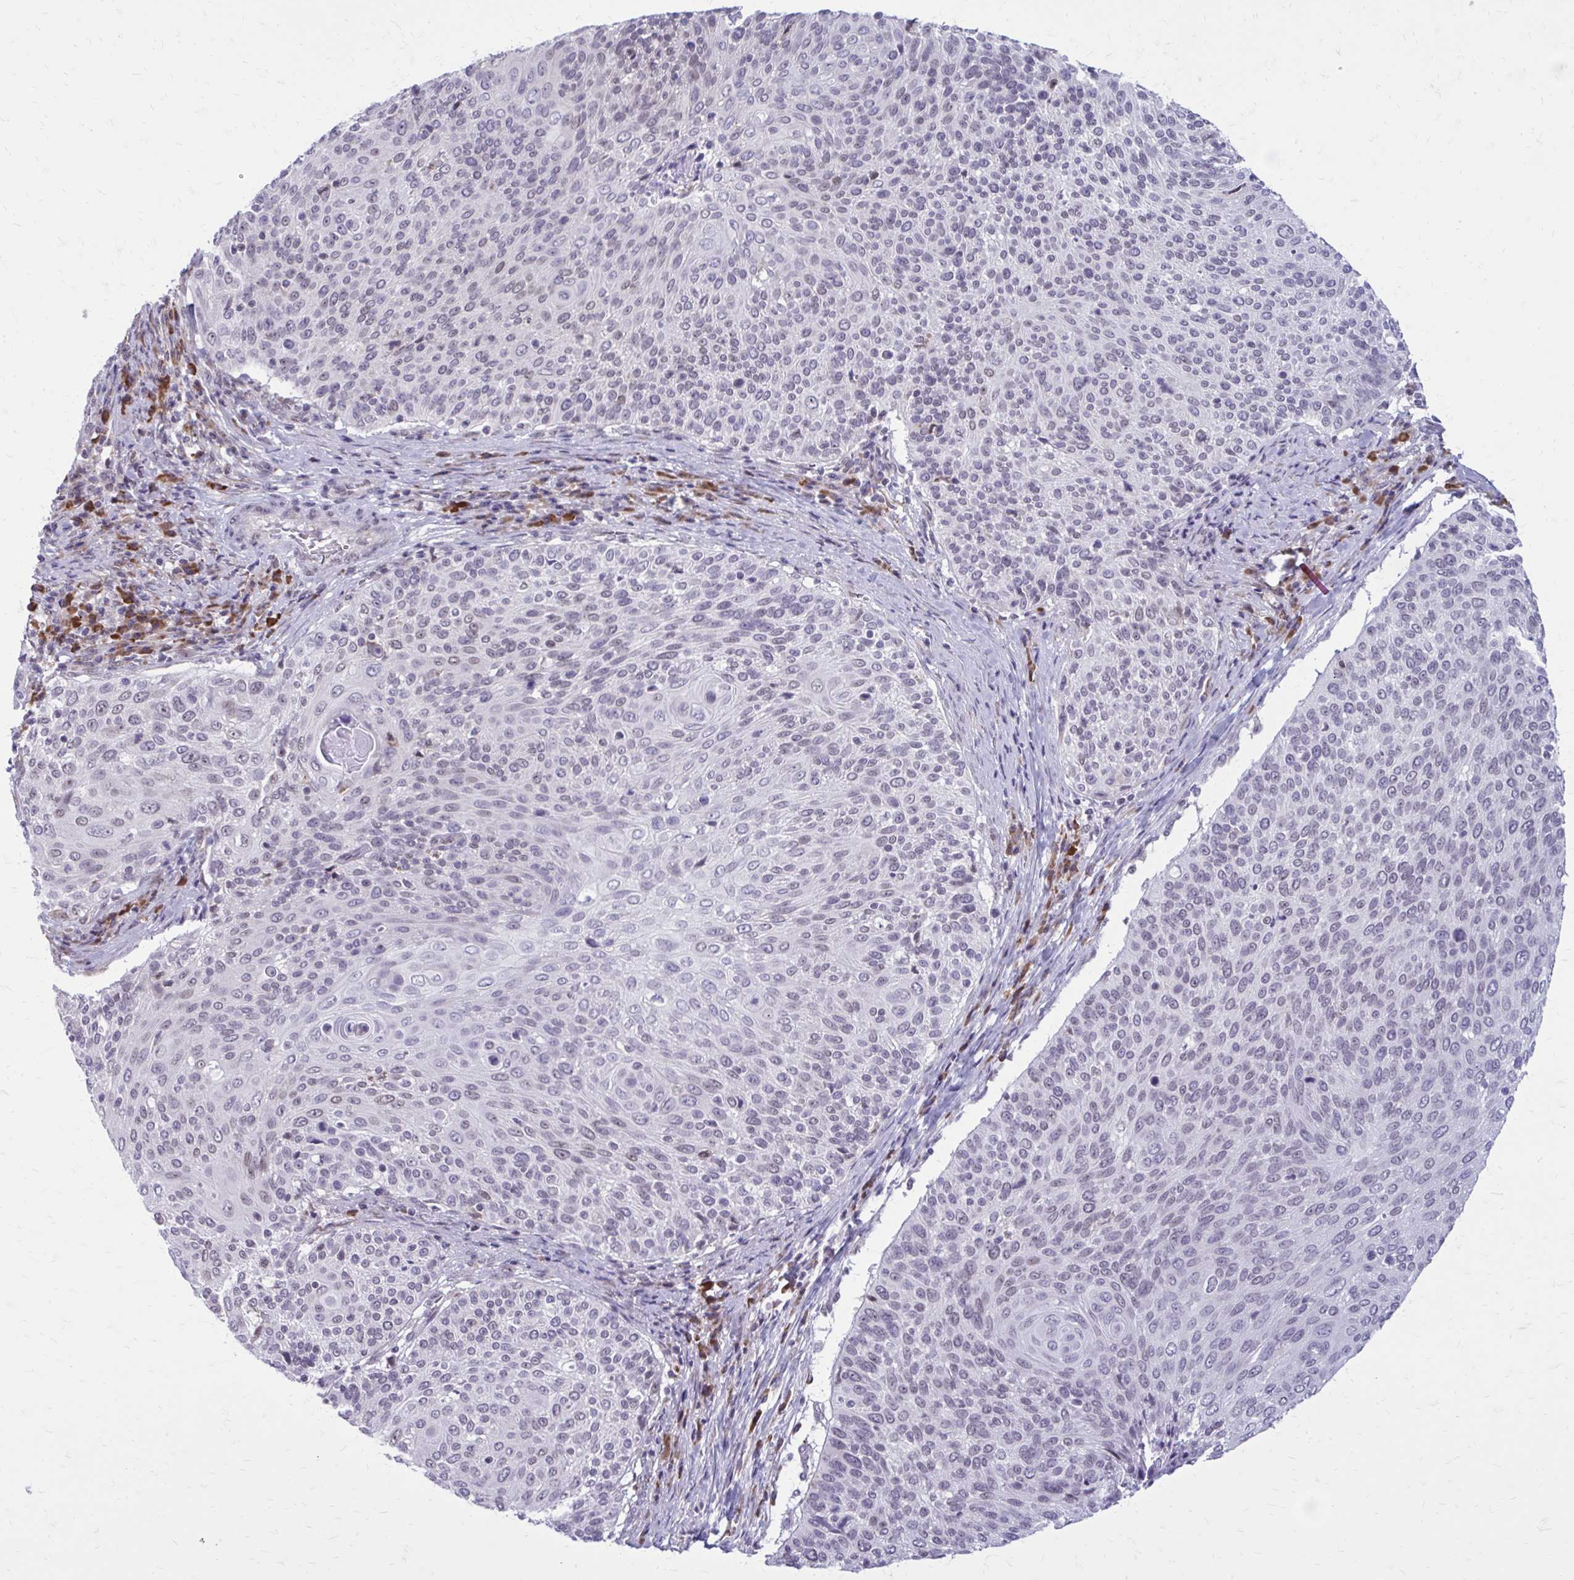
{"staining": {"intensity": "negative", "quantity": "none", "location": "none"}, "tissue": "cervical cancer", "cell_type": "Tumor cells", "image_type": "cancer", "snomed": [{"axis": "morphology", "description": "Squamous cell carcinoma, NOS"}, {"axis": "topography", "description": "Cervix"}], "caption": "A high-resolution histopathology image shows IHC staining of squamous cell carcinoma (cervical), which displays no significant positivity in tumor cells.", "gene": "PROSER1", "patient": {"sex": "female", "age": 31}}